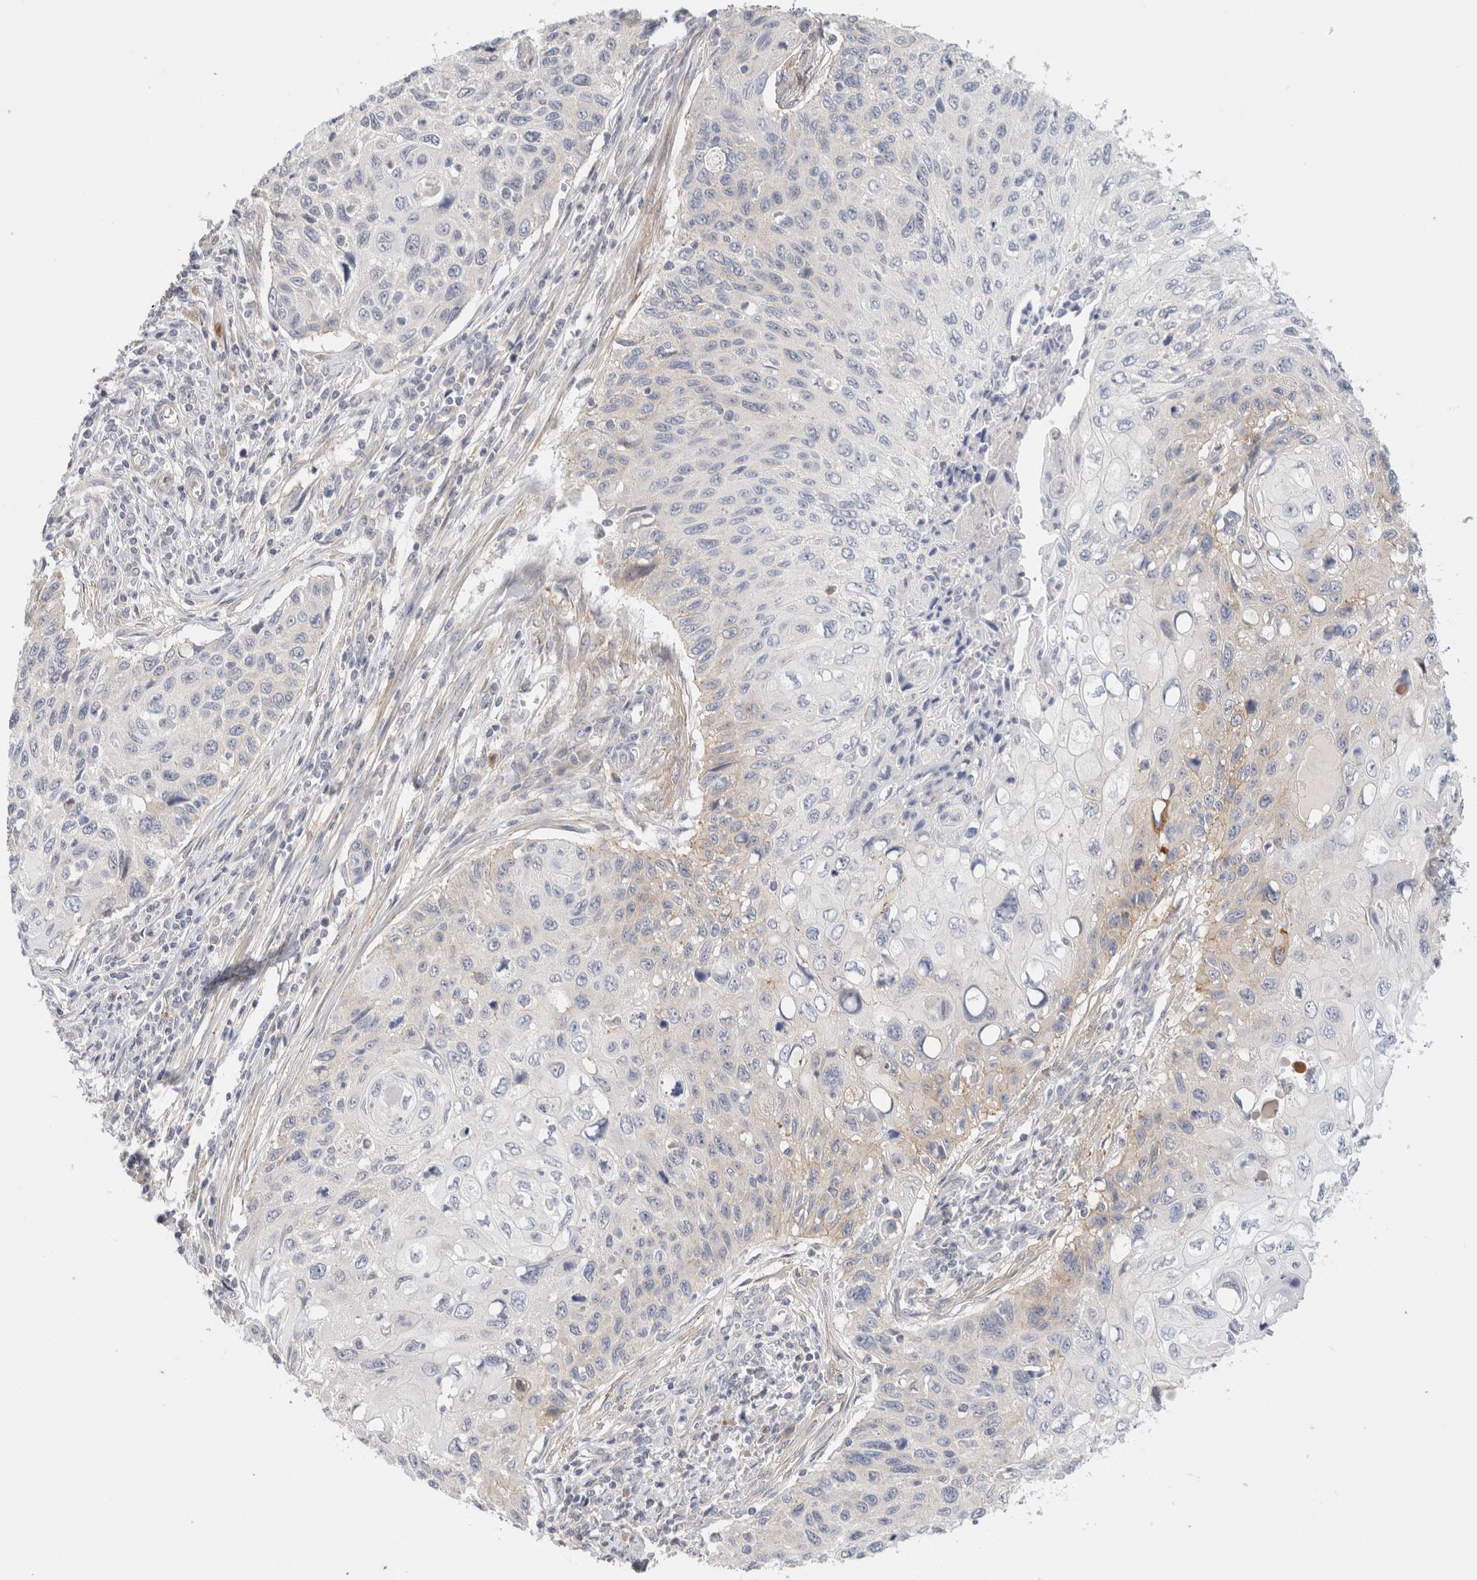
{"staining": {"intensity": "negative", "quantity": "none", "location": "none"}, "tissue": "cervical cancer", "cell_type": "Tumor cells", "image_type": "cancer", "snomed": [{"axis": "morphology", "description": "Squamous cell carcinoma, NOS"}, {"axis": "topography", "description": "Cervix"}], "caption": "Immunohistochemical staining of human cervical squamous cell carcinoma shows no significant expression in tumor cells.", "gene": "SPRTN", "patient": {"sex": "female", "age": 70}}